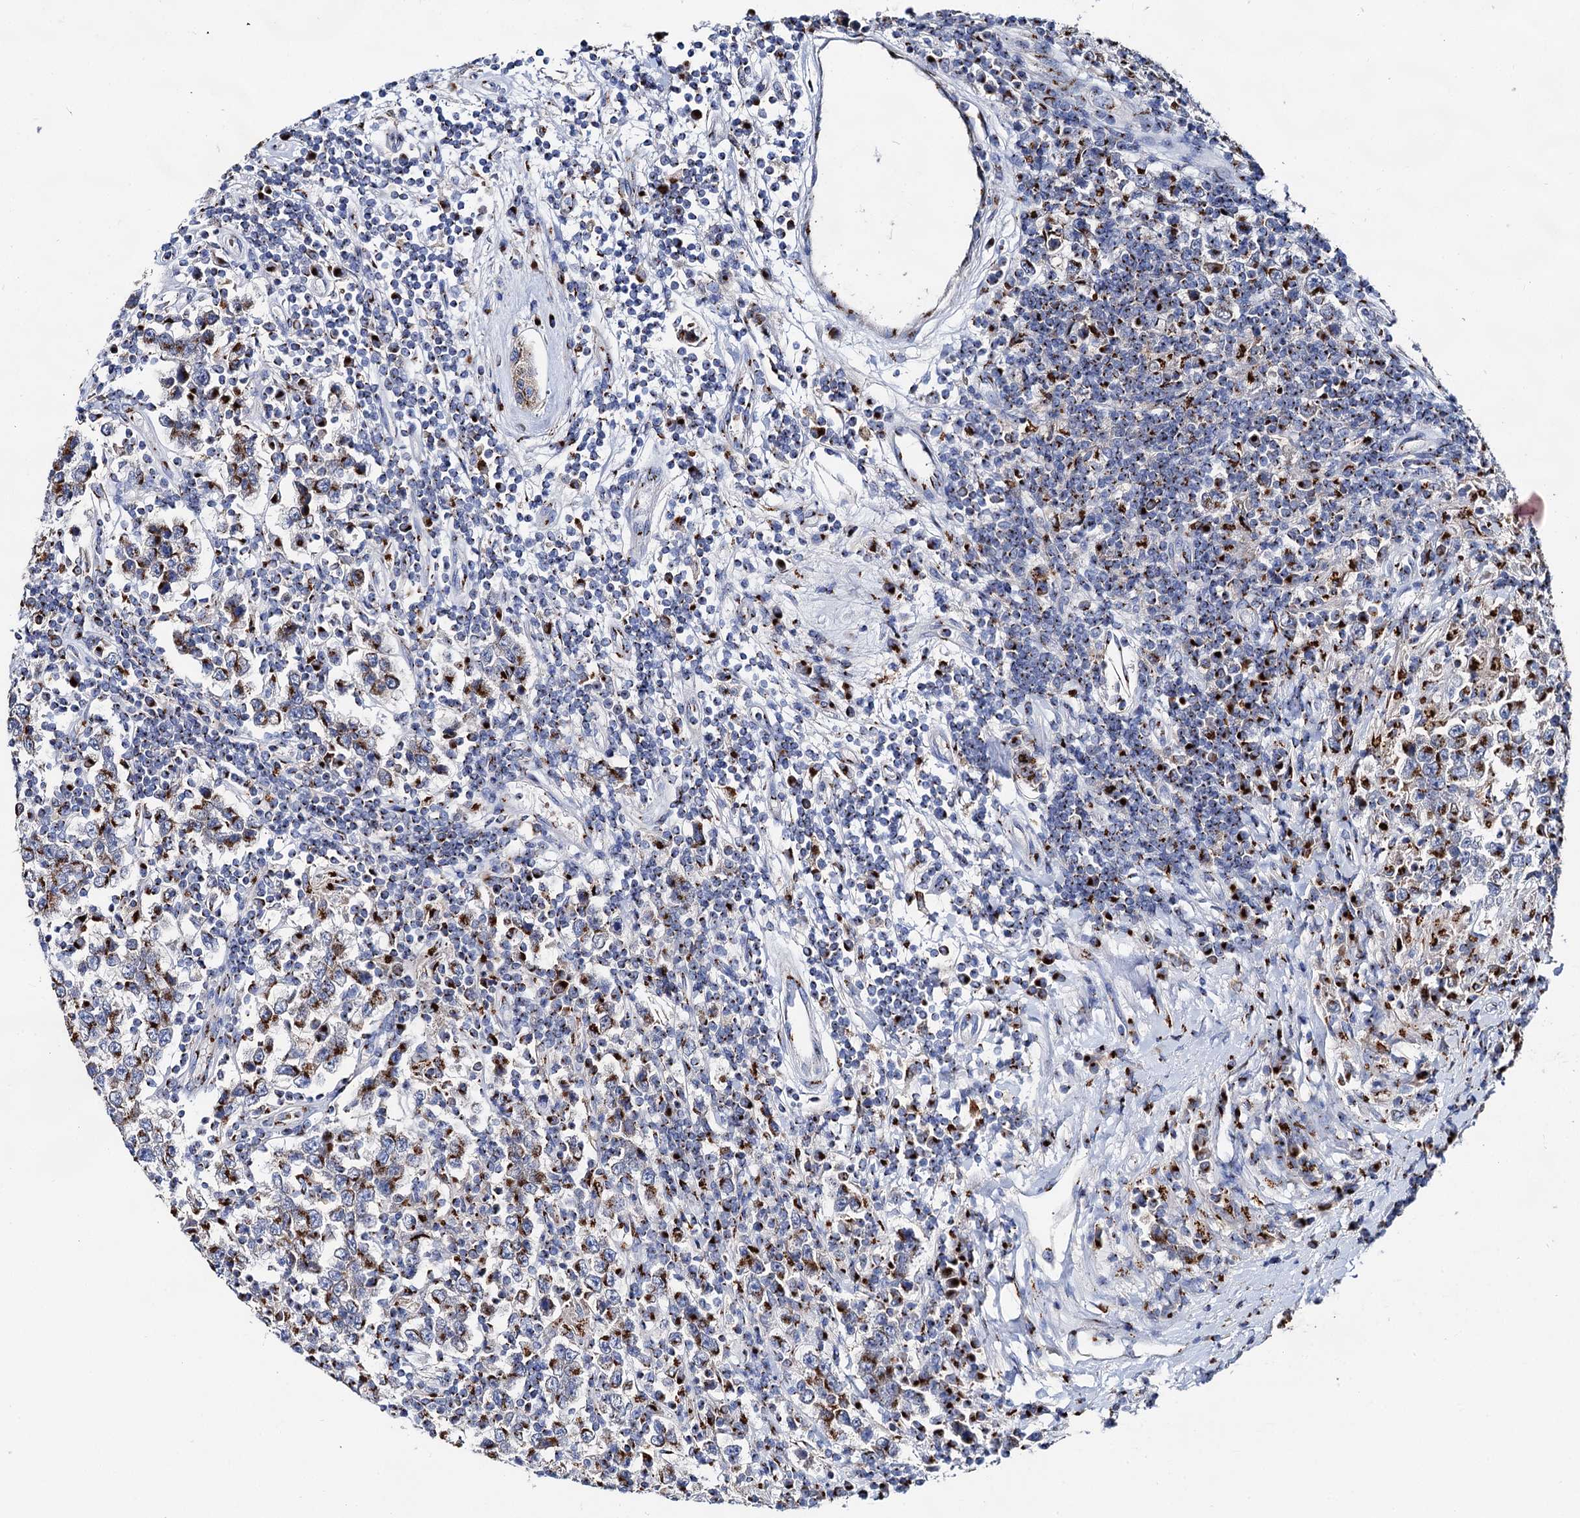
{"staining": {"intensity": "strong", "quantity": ">75%", "location": "cytoplasmic/membranous"}, "tissue": "testis cancer", "cell_type": "Tumor cells", "image_type": "cancer", "snomed": [{"axis": "morphology", "description": "Normal tissue, NOS"}, {"axis": "morphology", "description": "Urothelial carcinoma, High grade"}, {"axis": "morphology", "description": "Seminoma, NOS"}, {"axis": "morphology", "description": "Carcinoma, Embryonal, NOS"}, {"axis": "topography", "description": "Urinary bladder"}, {"axis": "topography", "description": "Testis"}], "caption": "This is a micrograph of IHC staining of embryonal carcinoma (testis), which shows strong positivity in the cytoplasmic/membranous of tumor cells.", "gene": "TM9SF3", "patient": {"sex": "male", "age": 41}}